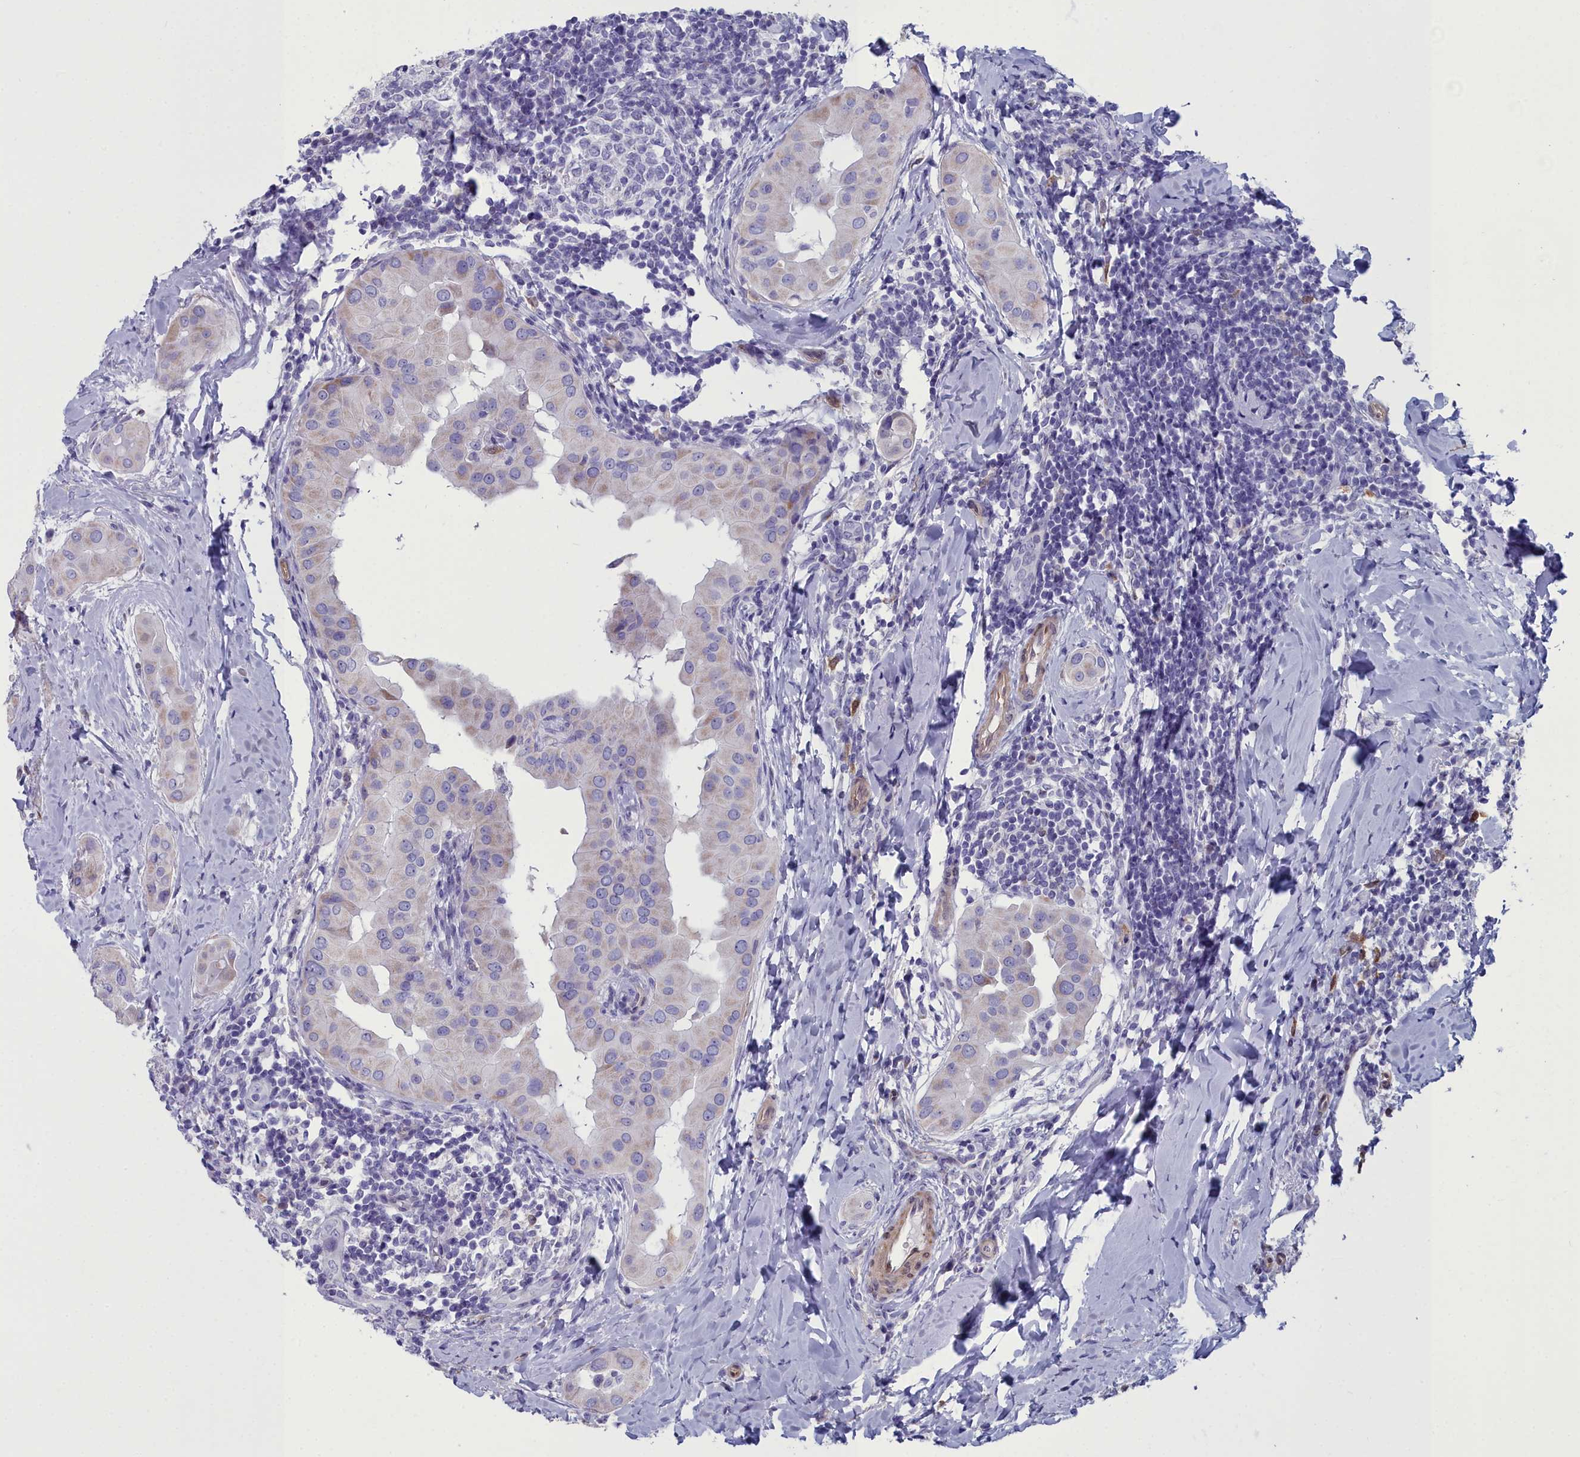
{"staining": {"intensity": "negative", "quantity": "none", "location": "none"}, "tissue": "thyroid cancer", "cell_type": "Tumor cells", "image_type": "cancer", "snomed": [{"axis": "morphology", "description": "Papillary adenocarcinoma, NOS"}, {"axis": "topography", "description": "Thyroid gland"}], "caption": "This photomicrograph is of papillary adenocarcinoma (thyroid) stained with immunohistochemistry to label a protein in brown with the nuclei are counter-stained blue. There is no positivity in tumor cells. (Immunohistochemistry, brightfield microscopy, high magnification).", "gene": "PPP1R14A", "patient": {"sex": "male", "age": 33}}